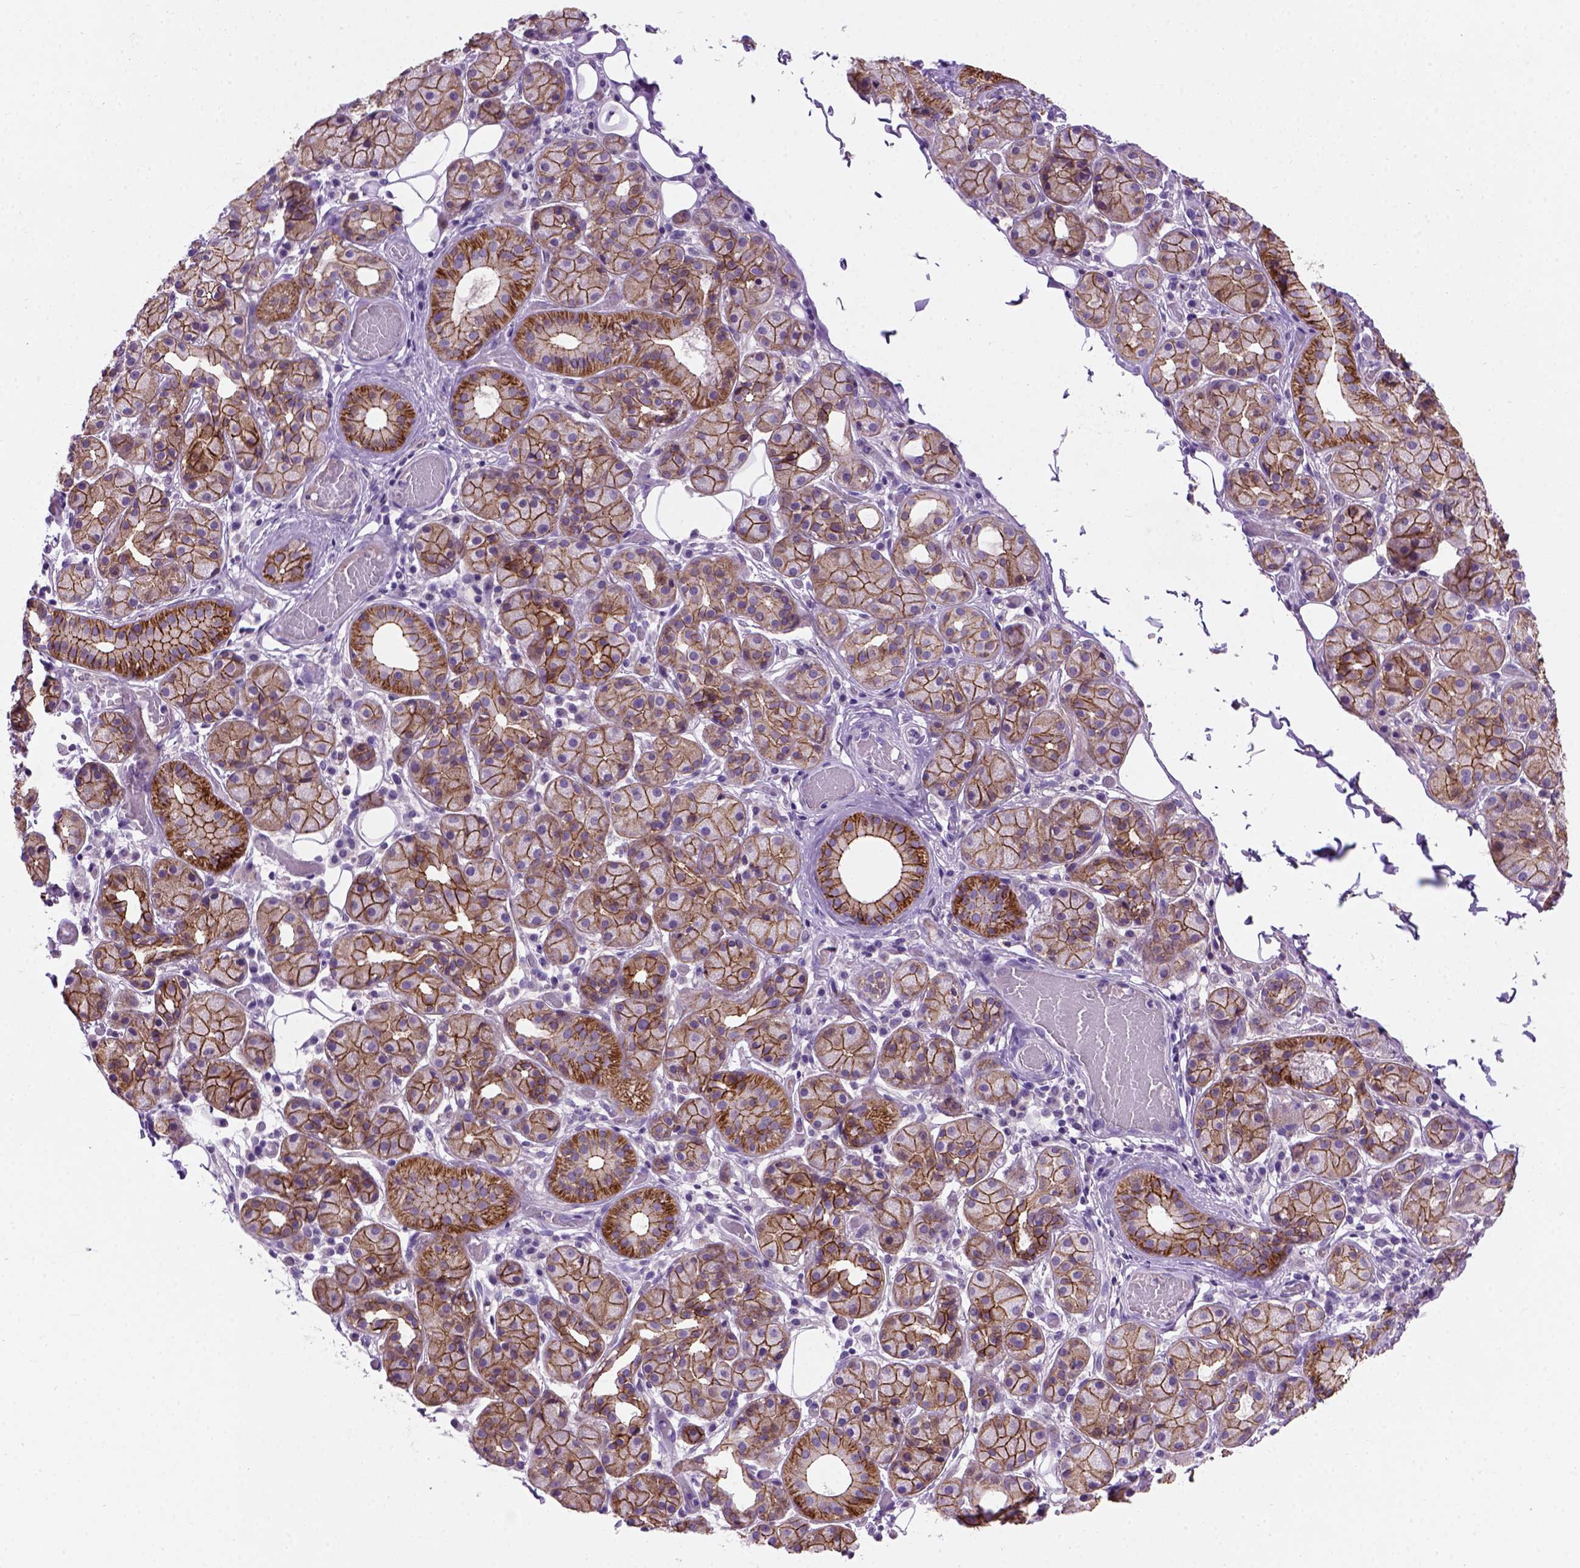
{"staining": {"intensity": "moderate", "quantity": ">75%", "location": "cytoplasmic/membranous"}, "tissue": "salivary gland", "cell_type": "Glandular cells", "image_type": "normal", "snomed": [{"axis": "morphology", "description": "Normal tissue, NOS"}, {"axis": "topography", "description": "Salivary gland"}, {"axis": "topography", "description": "Peripheral nerve tissue"}], "caption": "The micrograph reveals immunohistochemical staining of benign salivary gland. There is moderate cytoplasmic/membranous positivity is present in about >75% of glandular cells. (Brightfield microscopy of DAB IHC at high magnification).", "gene": "CDH1", "patient": {"sex": "male", "age": 71}}